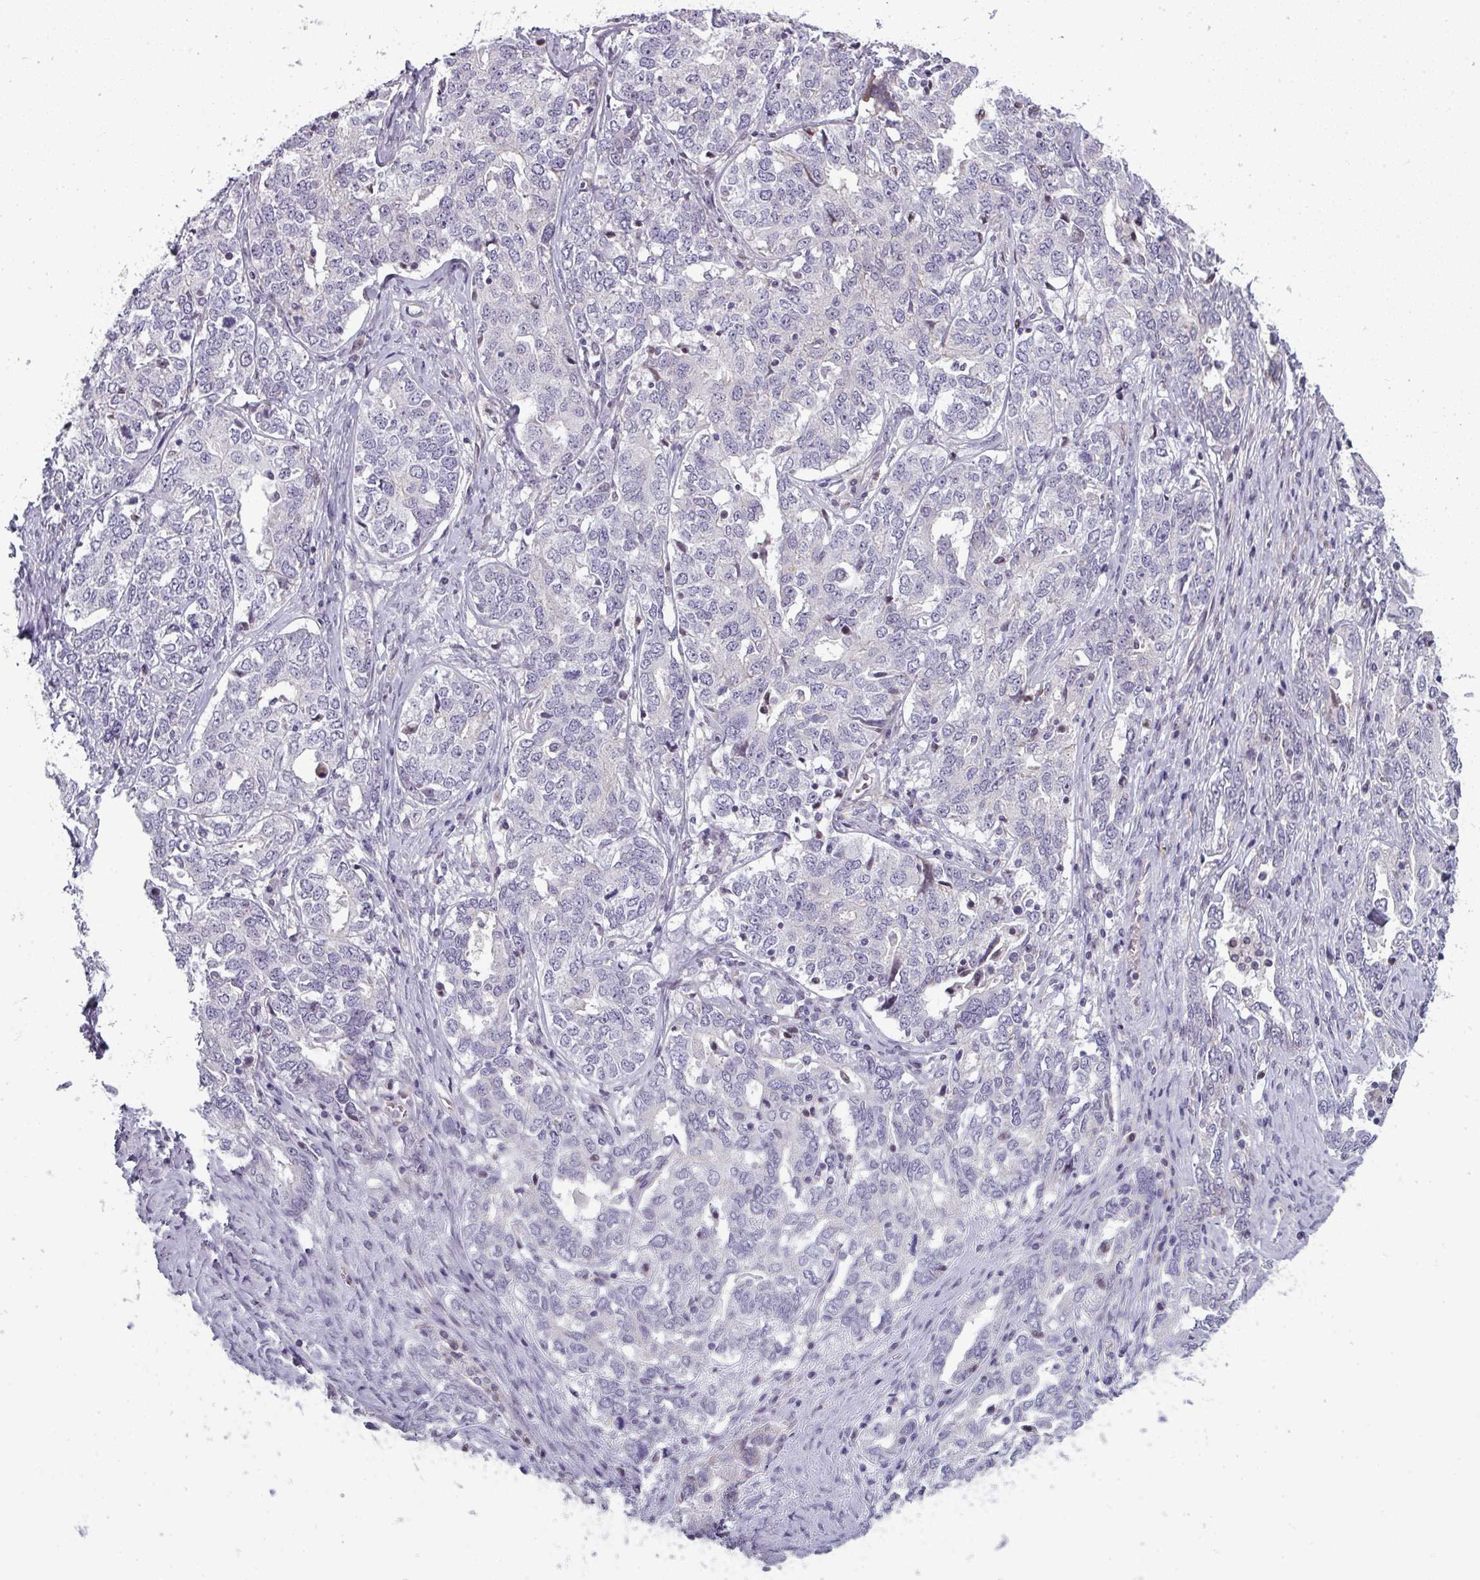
{"staining": {"intensity": "negative", "quantity": "none", "location": "none"}, "tissue": "ovarian cancer", "cell_type": "Tumor cells", "image_type": "cancer", "snomed": [{"axis": "morphology", "description": "Carcinoma, endometroid"}, {"axis": "topography", "description": "Ovary"}], "caption": "High magnification brightfield microscopy of endometroid carcinoma (ovarian) stained with DAB (3,3'-diaminobenzidine) (brown) and counterstained with hematoxylin (blue): tumor cells show no significant staining. (Immunohistochemistry (ihc), brightfield microscopy, high magnification).", "gene": "PRAMEF12", "patient": {"sex": "female", "age": 62}}